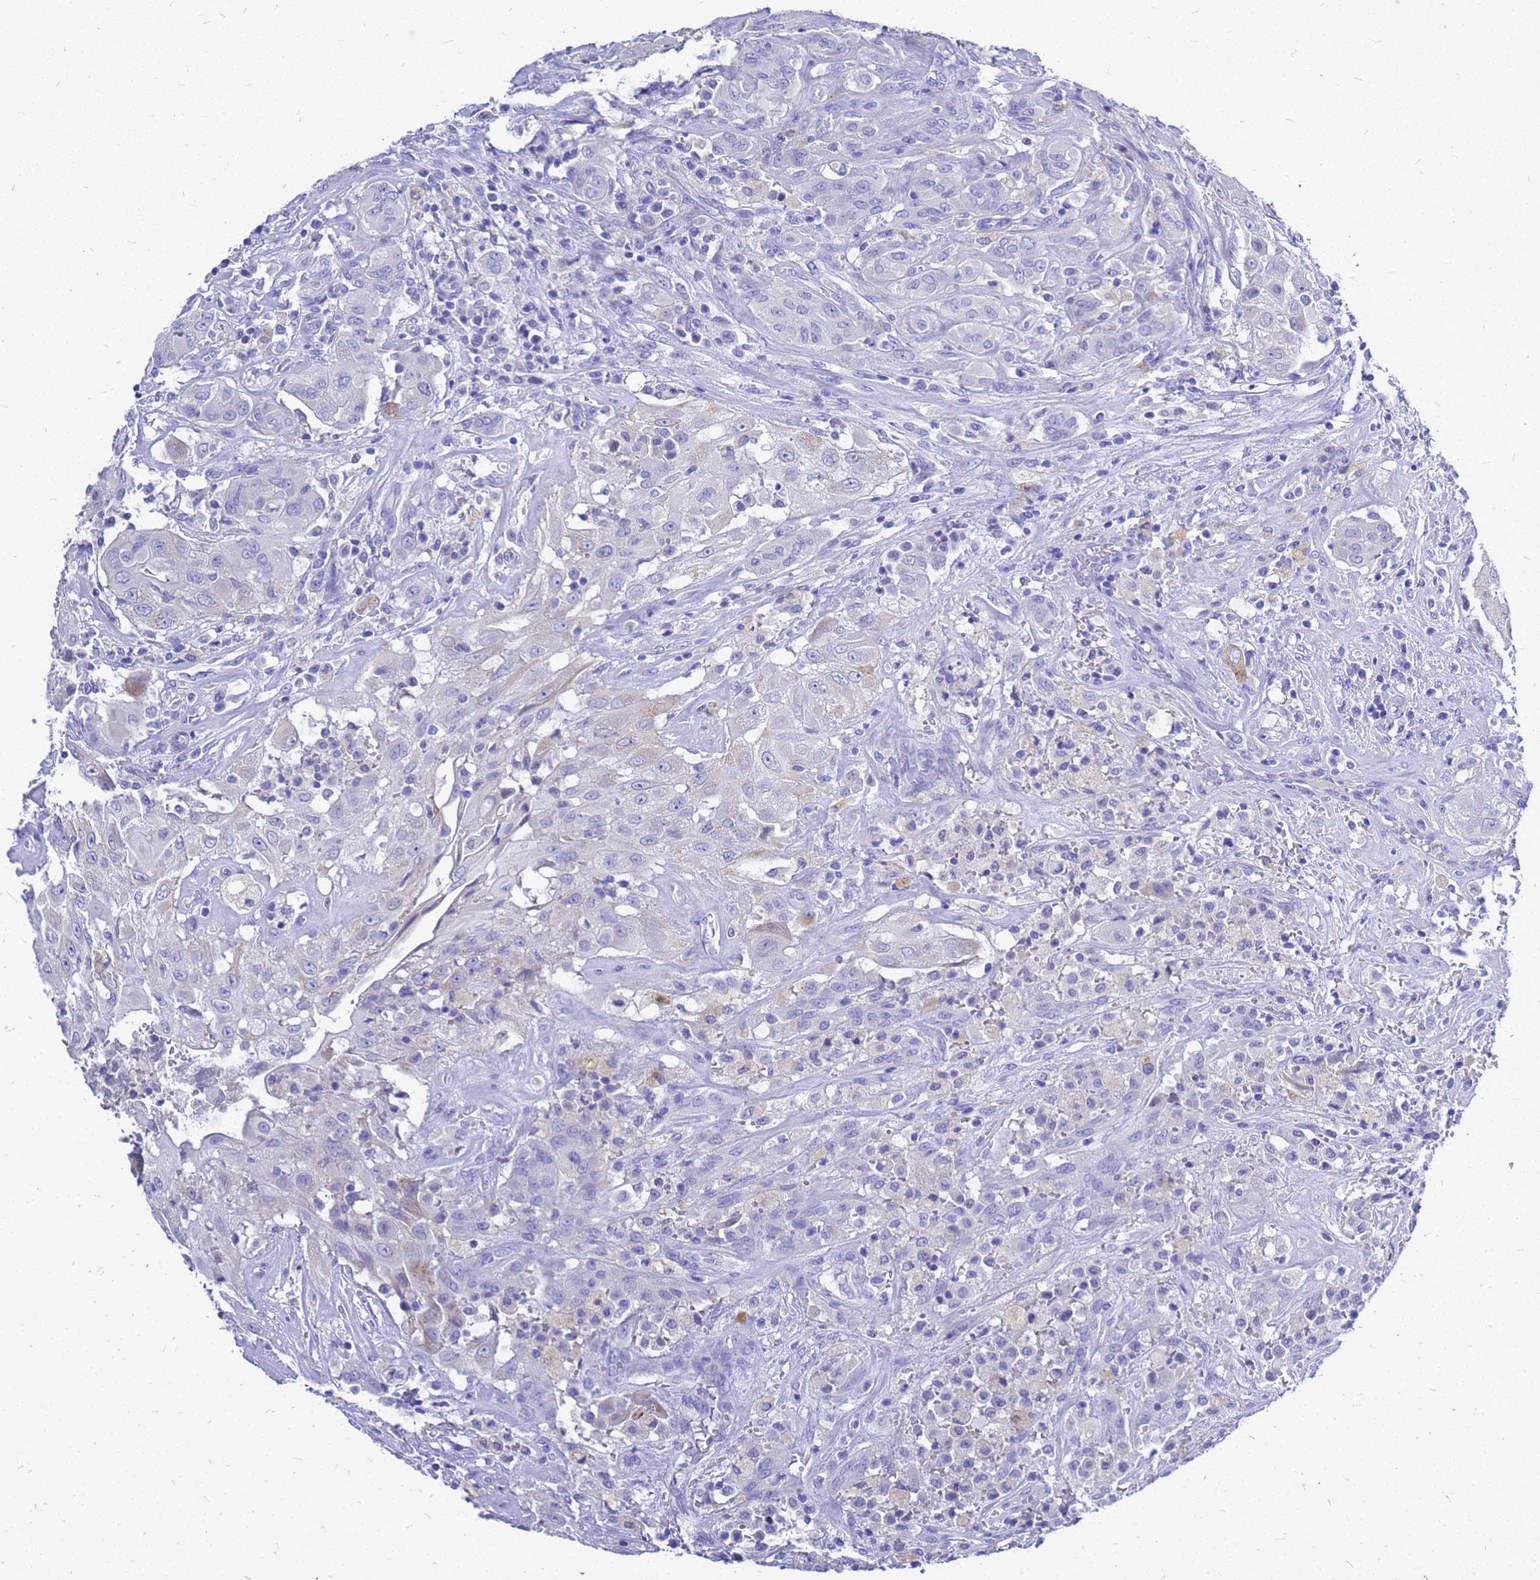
{"staining": {"intensity": "negative", "quantity": "none", "location": "none"}, "tissue": "thyroid cancer", "cell_type": "Tumor cells", "image_type": "cancer", "snomed": [{"axis": "morphology", "description": "Papillary adenocarcinoma, NOS"}, {"axis": "topography", "description": "Thyroid gland"}], "caption": "An immunohistochemistry (IHC) micrograph of thyroid papillary adenocarcinoma is shown. There is no staining in tumor cells of thyroid papillary adenocarcinoma. (Stains: DAB immunohistochemistry (IHC) with hematoxylin counter stain, Microscopy: brightfield microscopy at high magnification).", "gene": "OR52E2", "patient": {"sex": "female", "age": 59}}